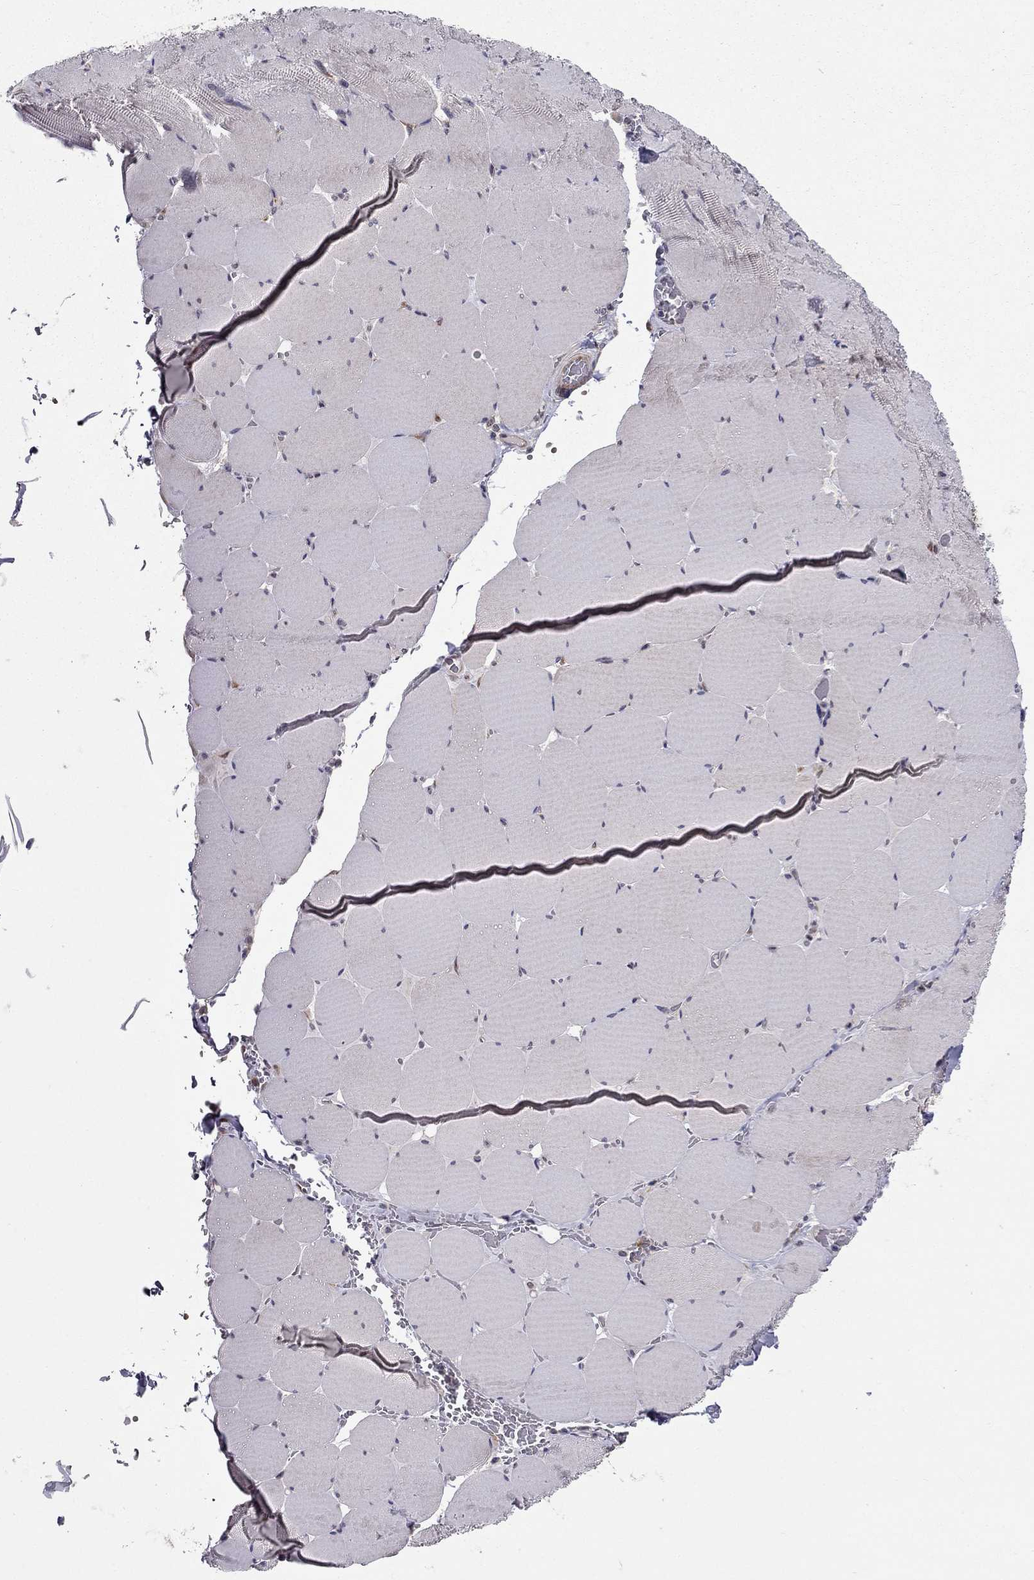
{"staining": {"intensity": "negative", "quantity": "none", "location": "none"}, "tissue": "skeletal muscle", "cell_type": "Myocytes", "image_type": "normal", "snomed": [{"axis": "morphology", "description": "Normal tissue, NOS"}, {"axis": "morphology", "description": "Malignant melanoma, Metastatic site"}, {"axis": "topography", "description": "Skeletal muscle"}], "caption": "Immunohistochemical staining of benign skeletal muscle reveals no significant expression in myocytes. (Stains: DAB (3,3'-diaminobenzidine) immunohistochemistry (IHC) with hematoxylin counter stain, Microscopy: brightfield microscopy at high magnification).", "gene": "ARHGEF28", "patient": {"sex": "male", "age": 50}}